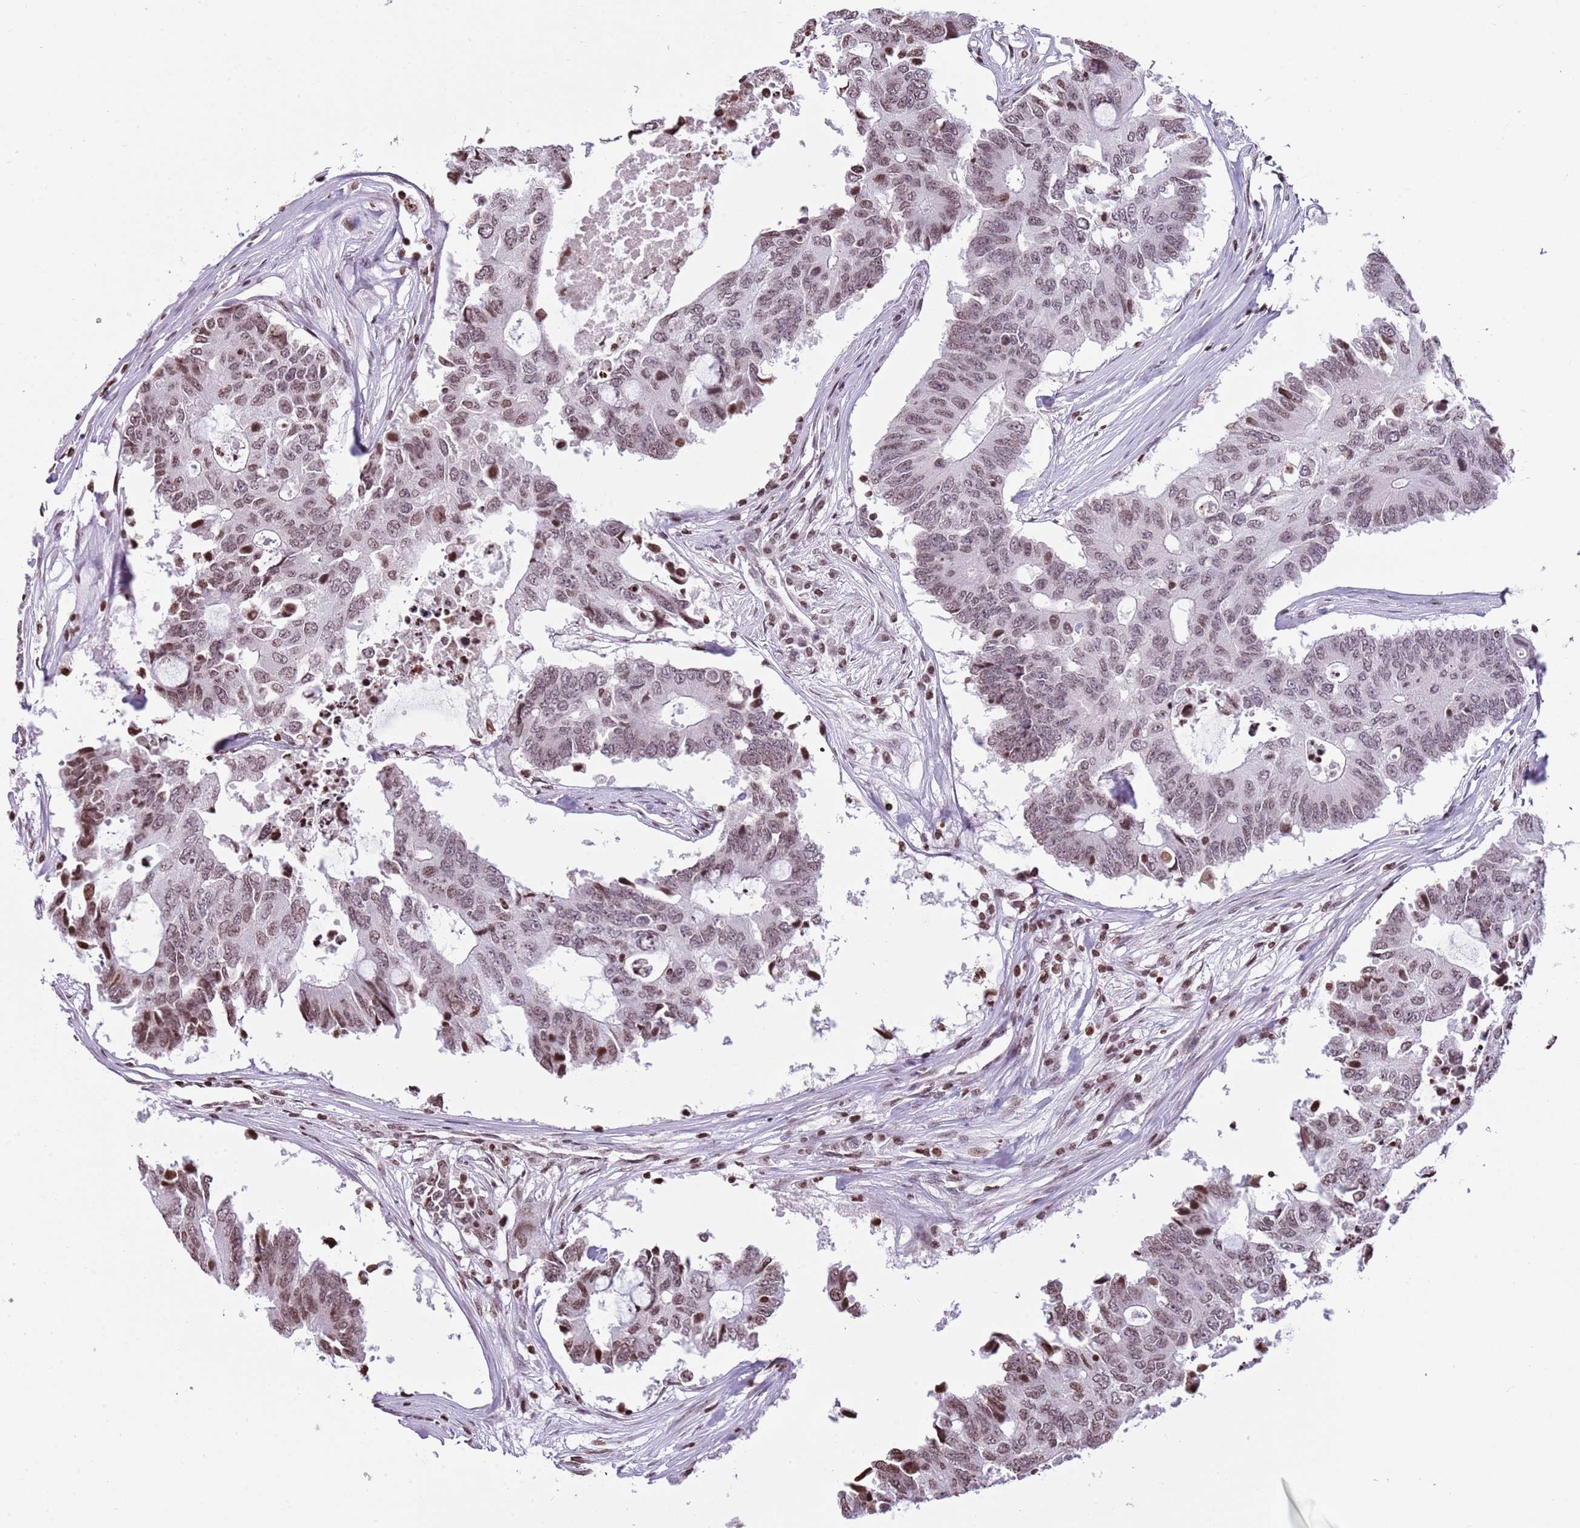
{"staining": {"intensity": "moderate", "quantity": "25%-75%", "location": "nuclear"}, "tissue": "colorectal cancer", "cell_type": "Tumor cells", "image_type": "cancer", "snomed": [{"axis": "morphology", "description": "Adenocarcinoma, NOS"}, {"axis": "topography", "description": "Colon"}], "caption": "Adenocarcinoma (colorectal) stained with a brown dye shows moderate nuclear positive staining in approximately 25%-75% of tumor cells.", "gene": "KPNA3", "patient": {"sex": "male", "age": 71}}